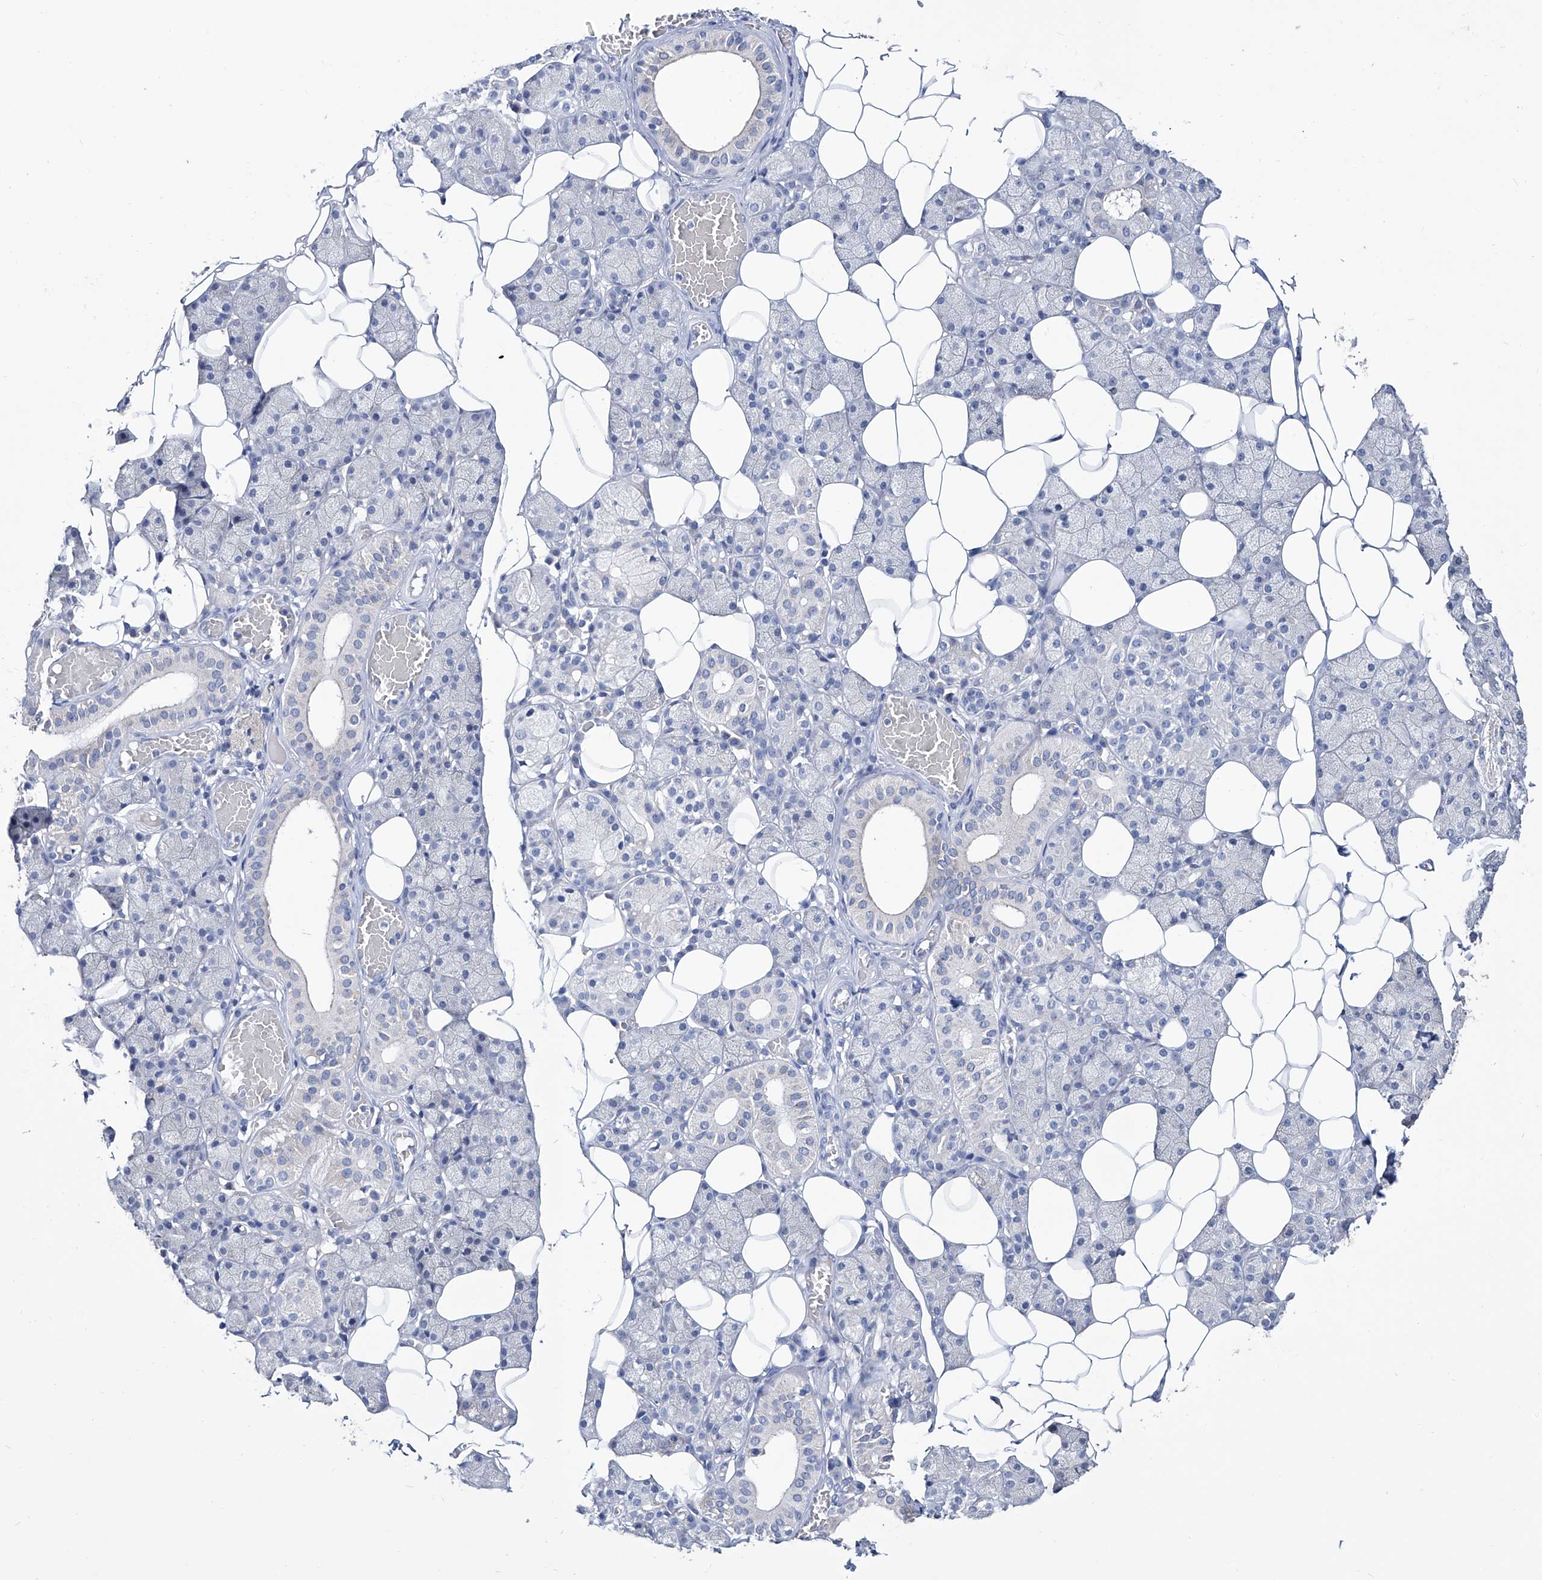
{"staining": {"intensity": "negative", "quantity": "none", "location": "none"}, "tissue": "salivary gland", "cell_type": "Glandular cells", "image_type": "normal", "snomed": [{"axis": "morphology", "description": "Normal tissue, NOS"}, {"axis": "topography", "description": "Salivary gland"}], "caption": "Glandular cells are negative for brown protein staining in unremarkable salivary gland. Nuclei are stained in blue.", "gene": "KLHL17", "patient": {"sex": "female", "age": 33}}